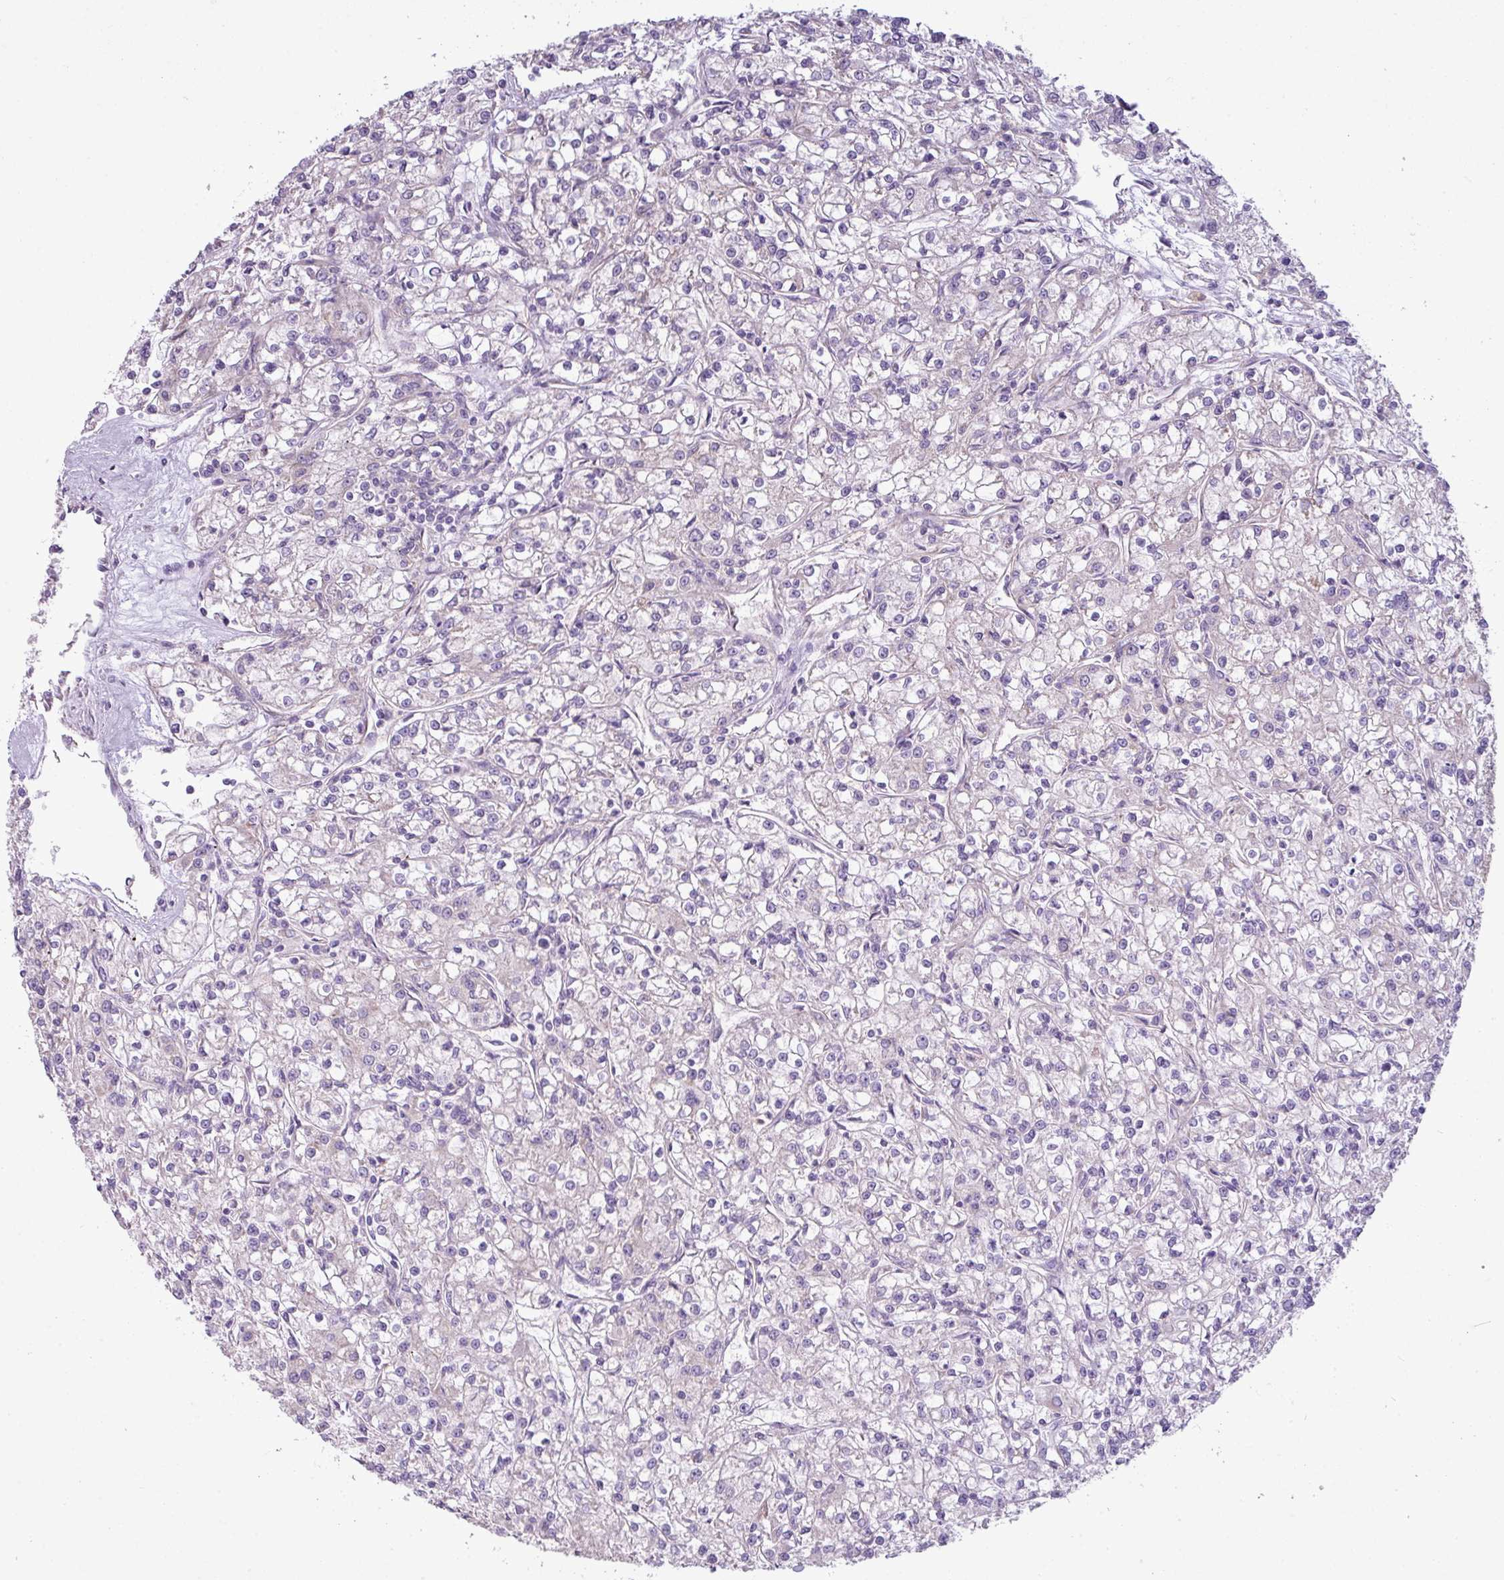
{"staining": {"intensity": "negative", "quantity": "none", "location": "none"}, "tissue": "renal cancer", "cell_type": "Tumor cells", "image_type": "cancer", "snomed": [{"axis": "morphology", "description": "Adenocarcinoma, NOS"}, {"axis": "topography", "description": "Kidney"}], "caption": "DAB (3,3'-diaminobenzidine) immunohistochemical staining of human renal adenocarcinoma displays no significant positivity in tumor cells.", "gene": "CAMK2B", "patient": {"sex": "female", "age": 59}}